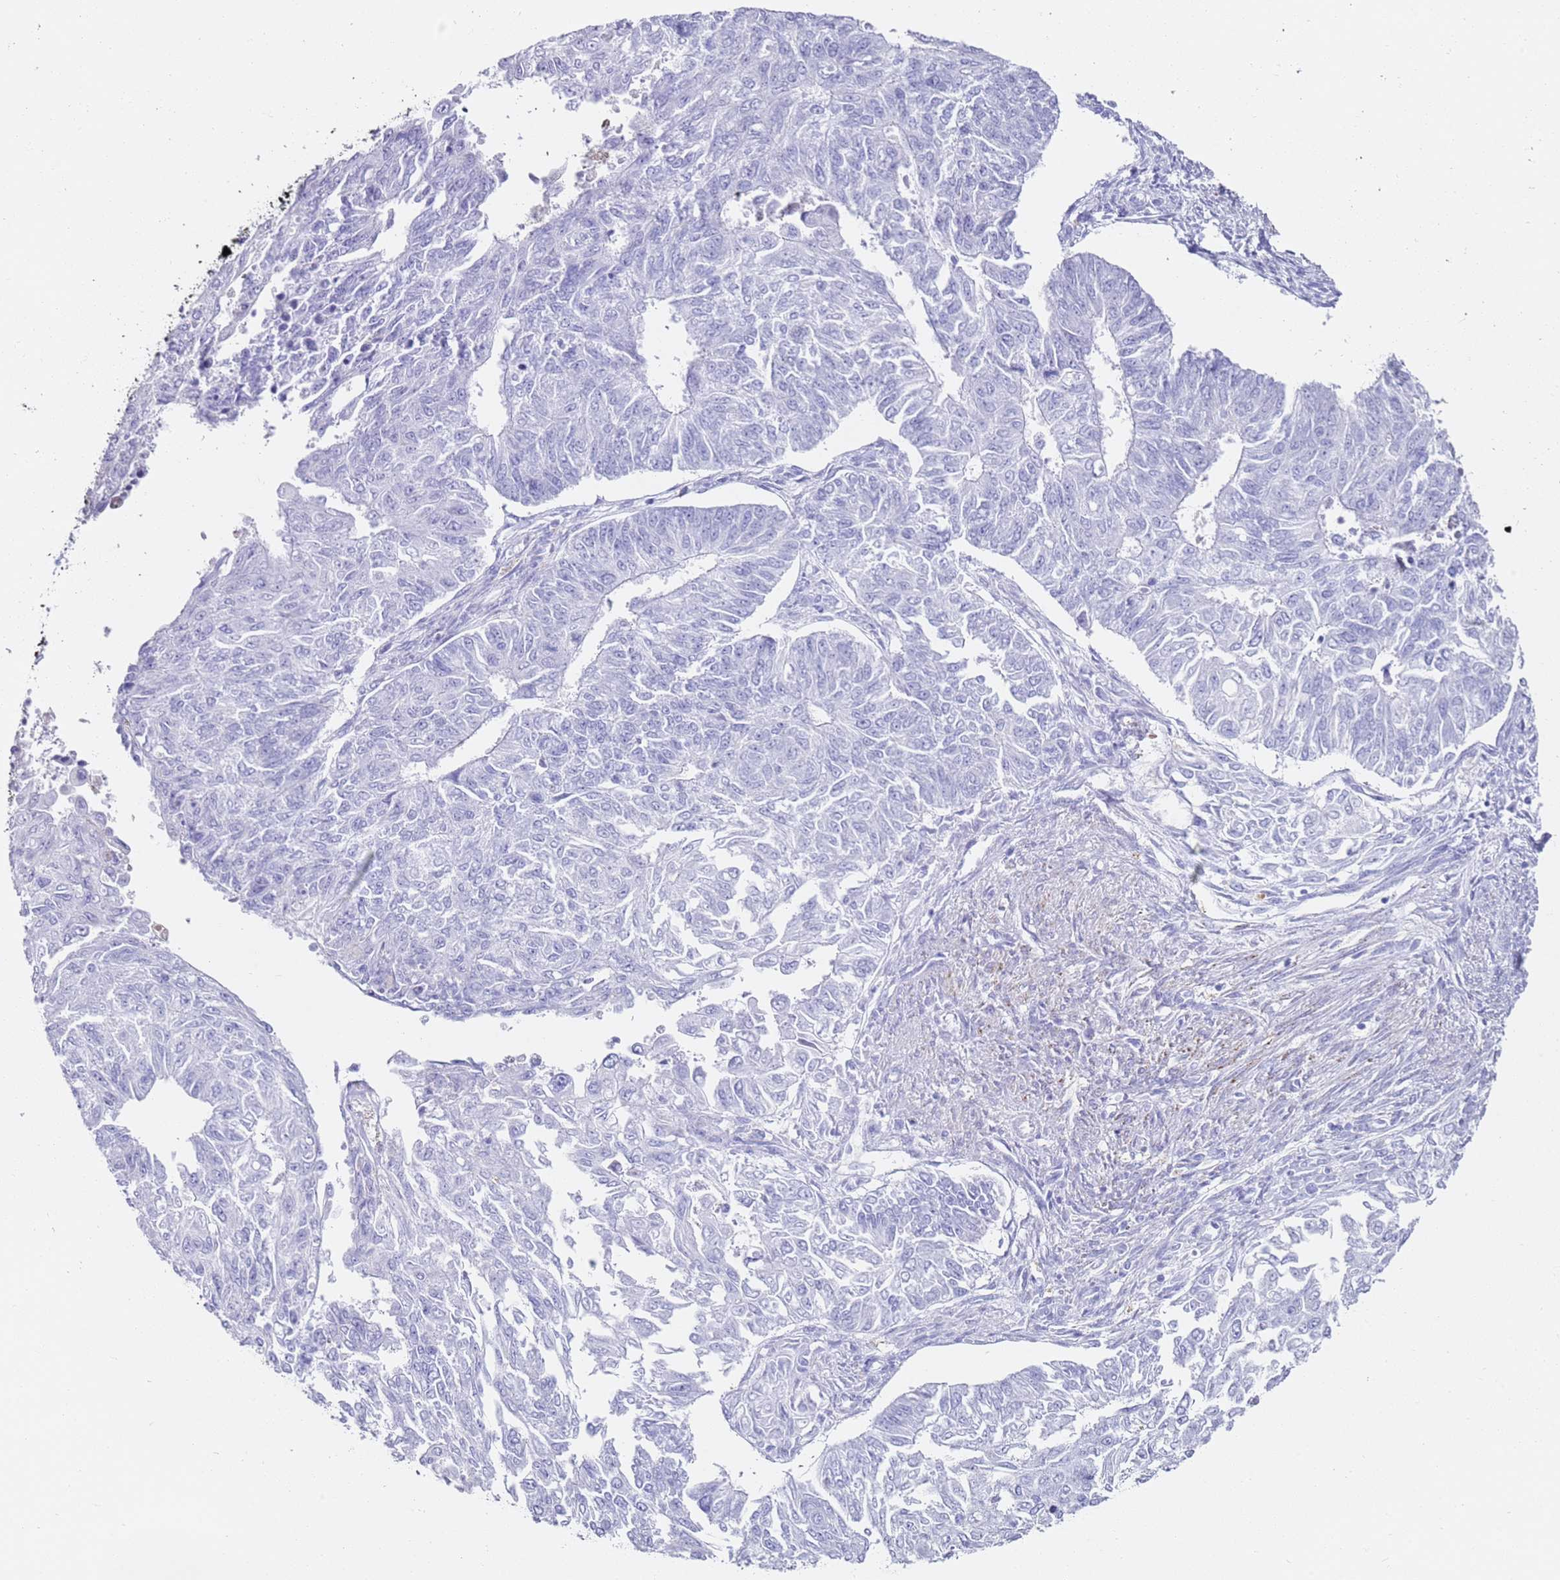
{"staining": {"intensity": "negative", "quantity": "none", "location": "none"}, "tissue": "endometrial cancer", "cell_type": "Tumor cells", "image_type": "cancer", "snomed": [{"axis": "morphology", "description": "Adenocarcinoma, NOS"}, {"axis": "topography", "description": "Endometrium"}], "caption": "Immunohistochemistry (IHC) histopathology image of endometrial adenocarcinoma stained for a protein (brown), which reveals no staining in tumor cells. (DAB IHC visualized using brightfield microscopy, high magnification).", "gene": "PTBP2", "patient": {"sex": "female", "age": 32}}